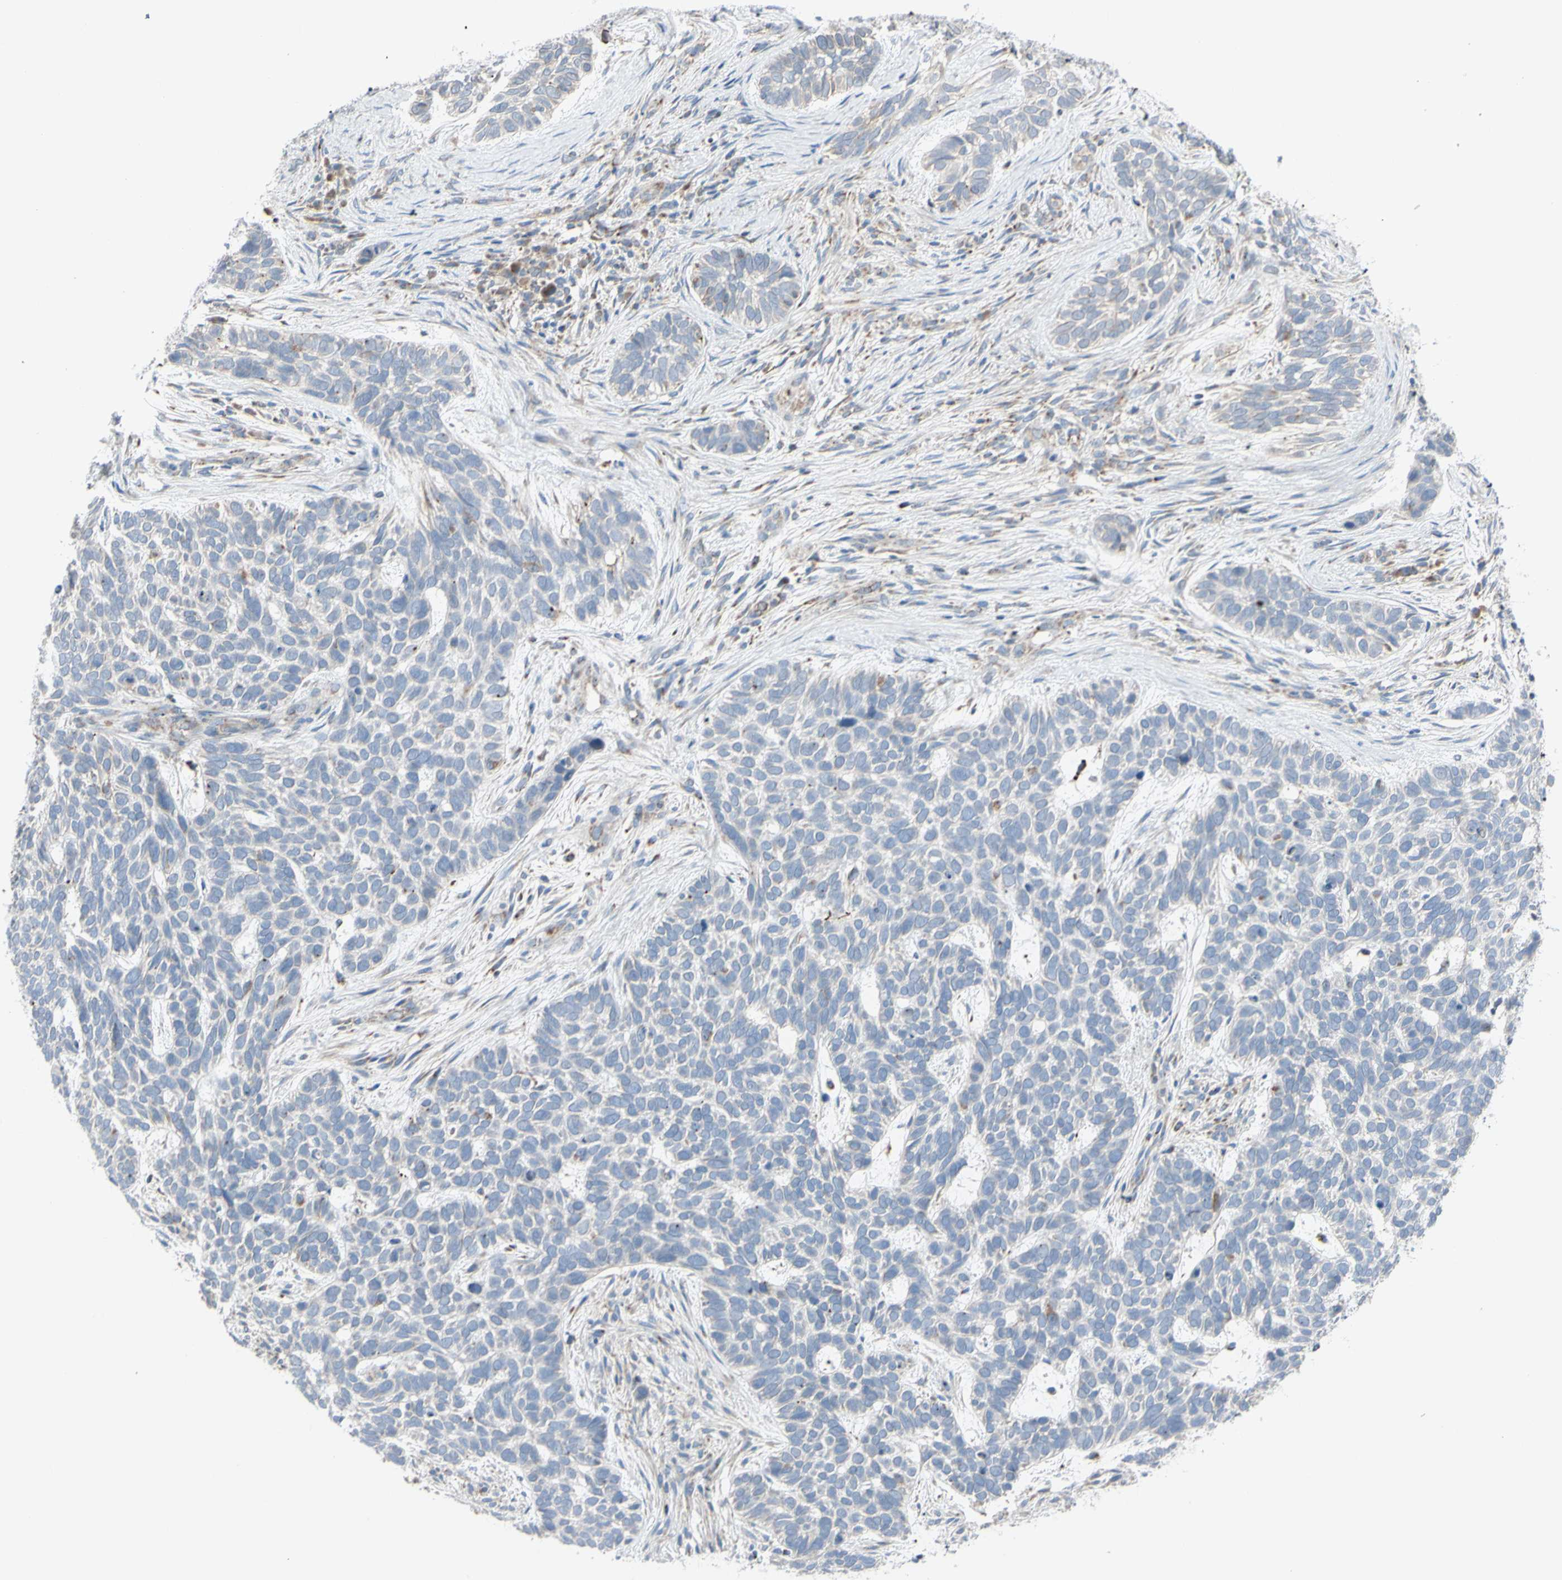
{"staining": {"intensity": "negative", "quantity": "none", "location": "none"}, "tissue": "skin cancer", "cell_type": "Tumor cells", "image_type": "cancer", "snomed": [{"axis": "morphology", "description": "Basal cell carcinoma"}, {"axis": "topography", "description": "Skin"}], "caption": "Skin cancer stained for a protein using immunohistochemistry (IHC) exhibits no staining tumor cells.", "gene": "GLT8D1", "patient": {"sex": "male", "age": 87}}